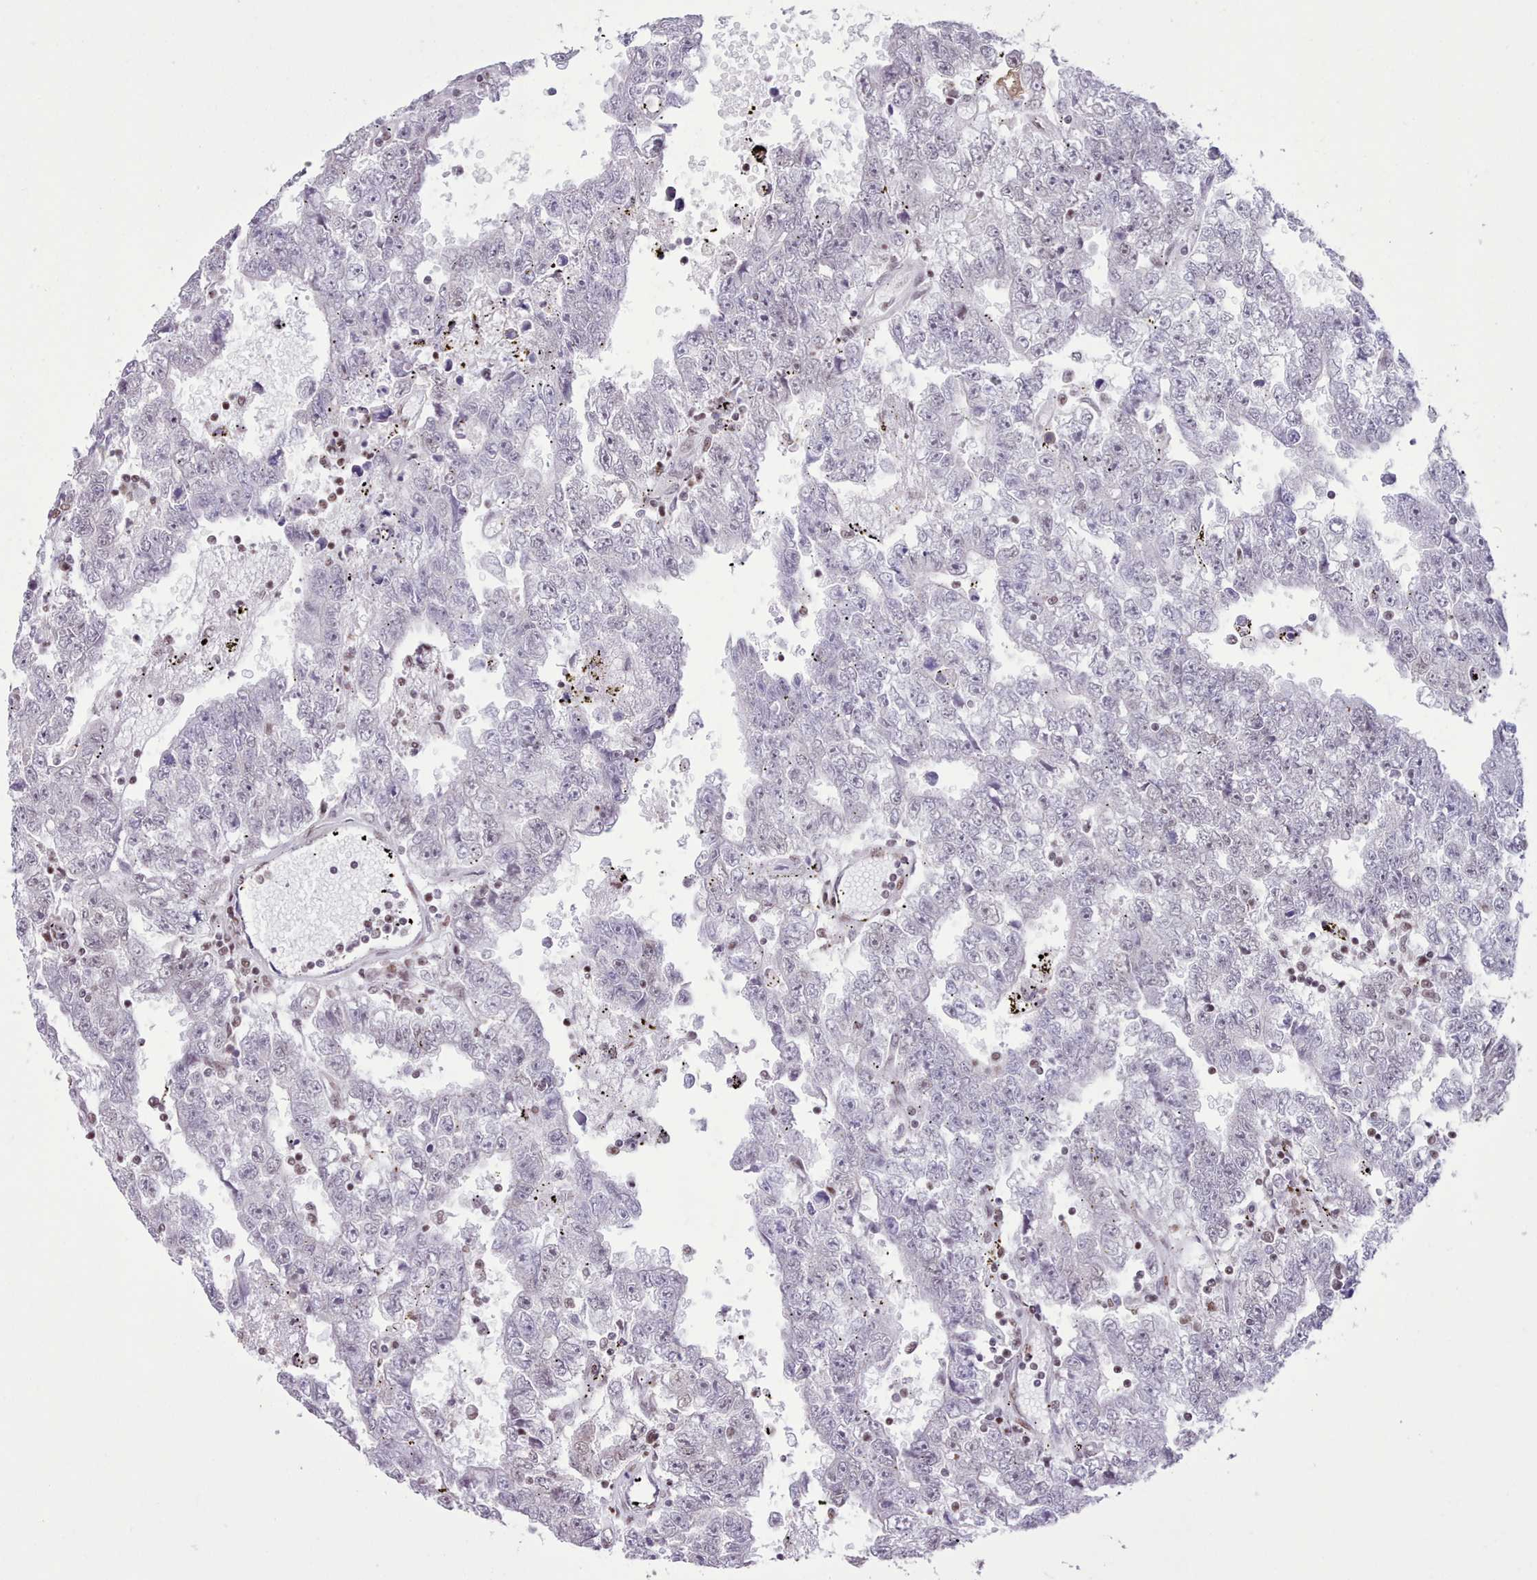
{"staining": {"intensity": "negative", "quantity": "none", "location": "none"}, "tissue": "testis cancer", "cell_type": "Tumor cells", "image_type": "cancer", "snomed": [{"axis": "morphology", "description": "Carcinoma, Embryonal, NOS"}, {"axis": "topography", "description": "Testis"}], "caption": "This photomicrograph is of testis embryonal carcinoma stained with immunohistochemistry (IHC) to label a protein in brown with the nuclei are counter-stained blue. There is no positivity in tumor cells.", "gene": "TAF15", "patient": {"sex": "male", "age": 25}}